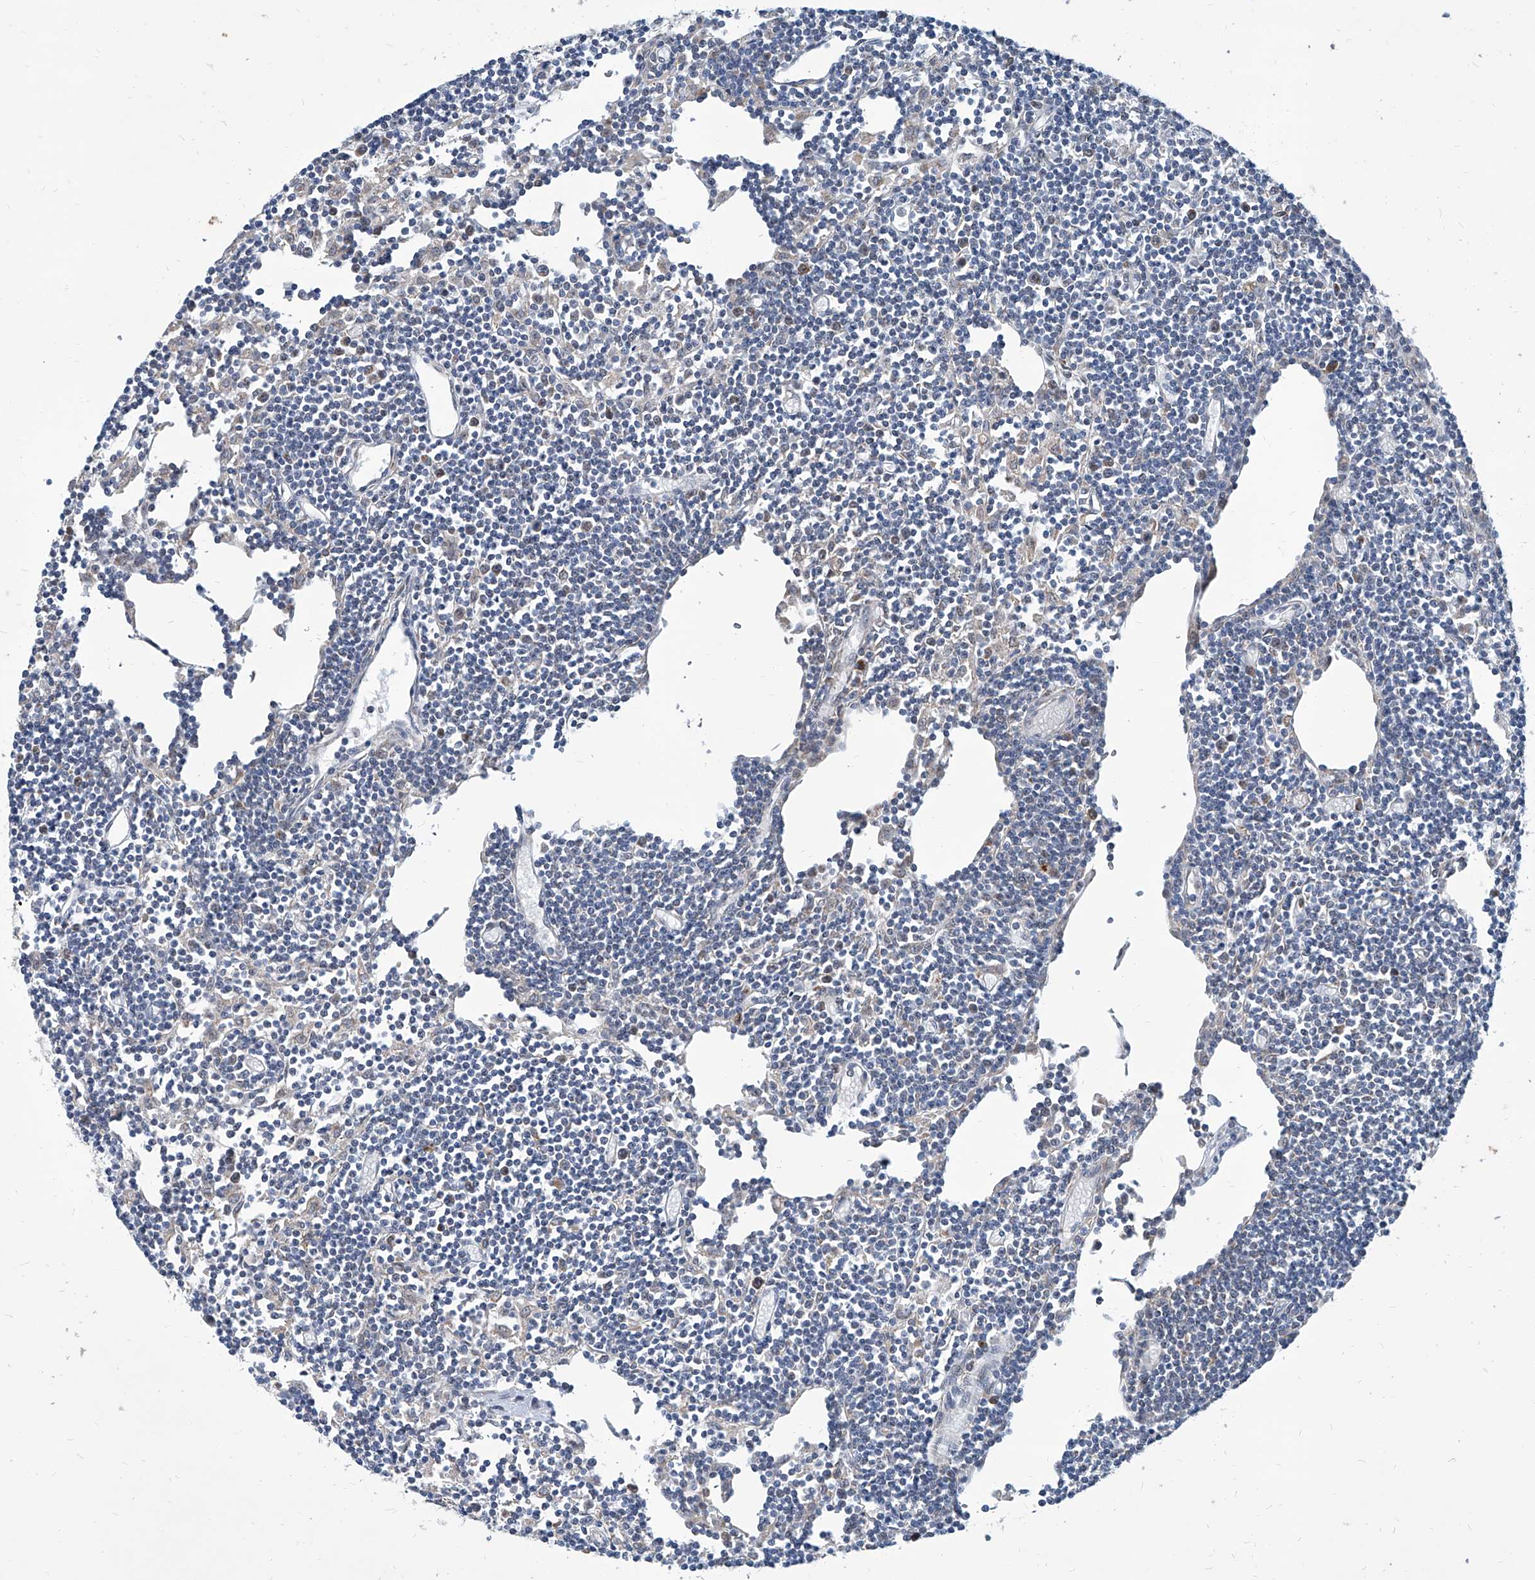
{"staining": {"intensity": "moderate", "quantity": "25%-75%", "location": "cytoplasmic/membranous"}, "tissue": "lymph node", "cell_type": "Germinal center cells", "image_type": "normal", "snomed": [{"axis": "morphology", "description": "Normal tissue, NOS"}, {"axis": "topography", "description": "Lymph node"}], "caption": "IHC of unremarkable lymph node shows medium levels of moderate cytoplasmic/membranous staining in approximately 25%-75% of germinal center cells. The staining was performed using DAB to visualize the protein expression in brown, while the nuclei were stained in blue with hematoxylin (Magnification: 20x).", "gene": "USP48", "patient": {"sex": "female", "age": 11}}